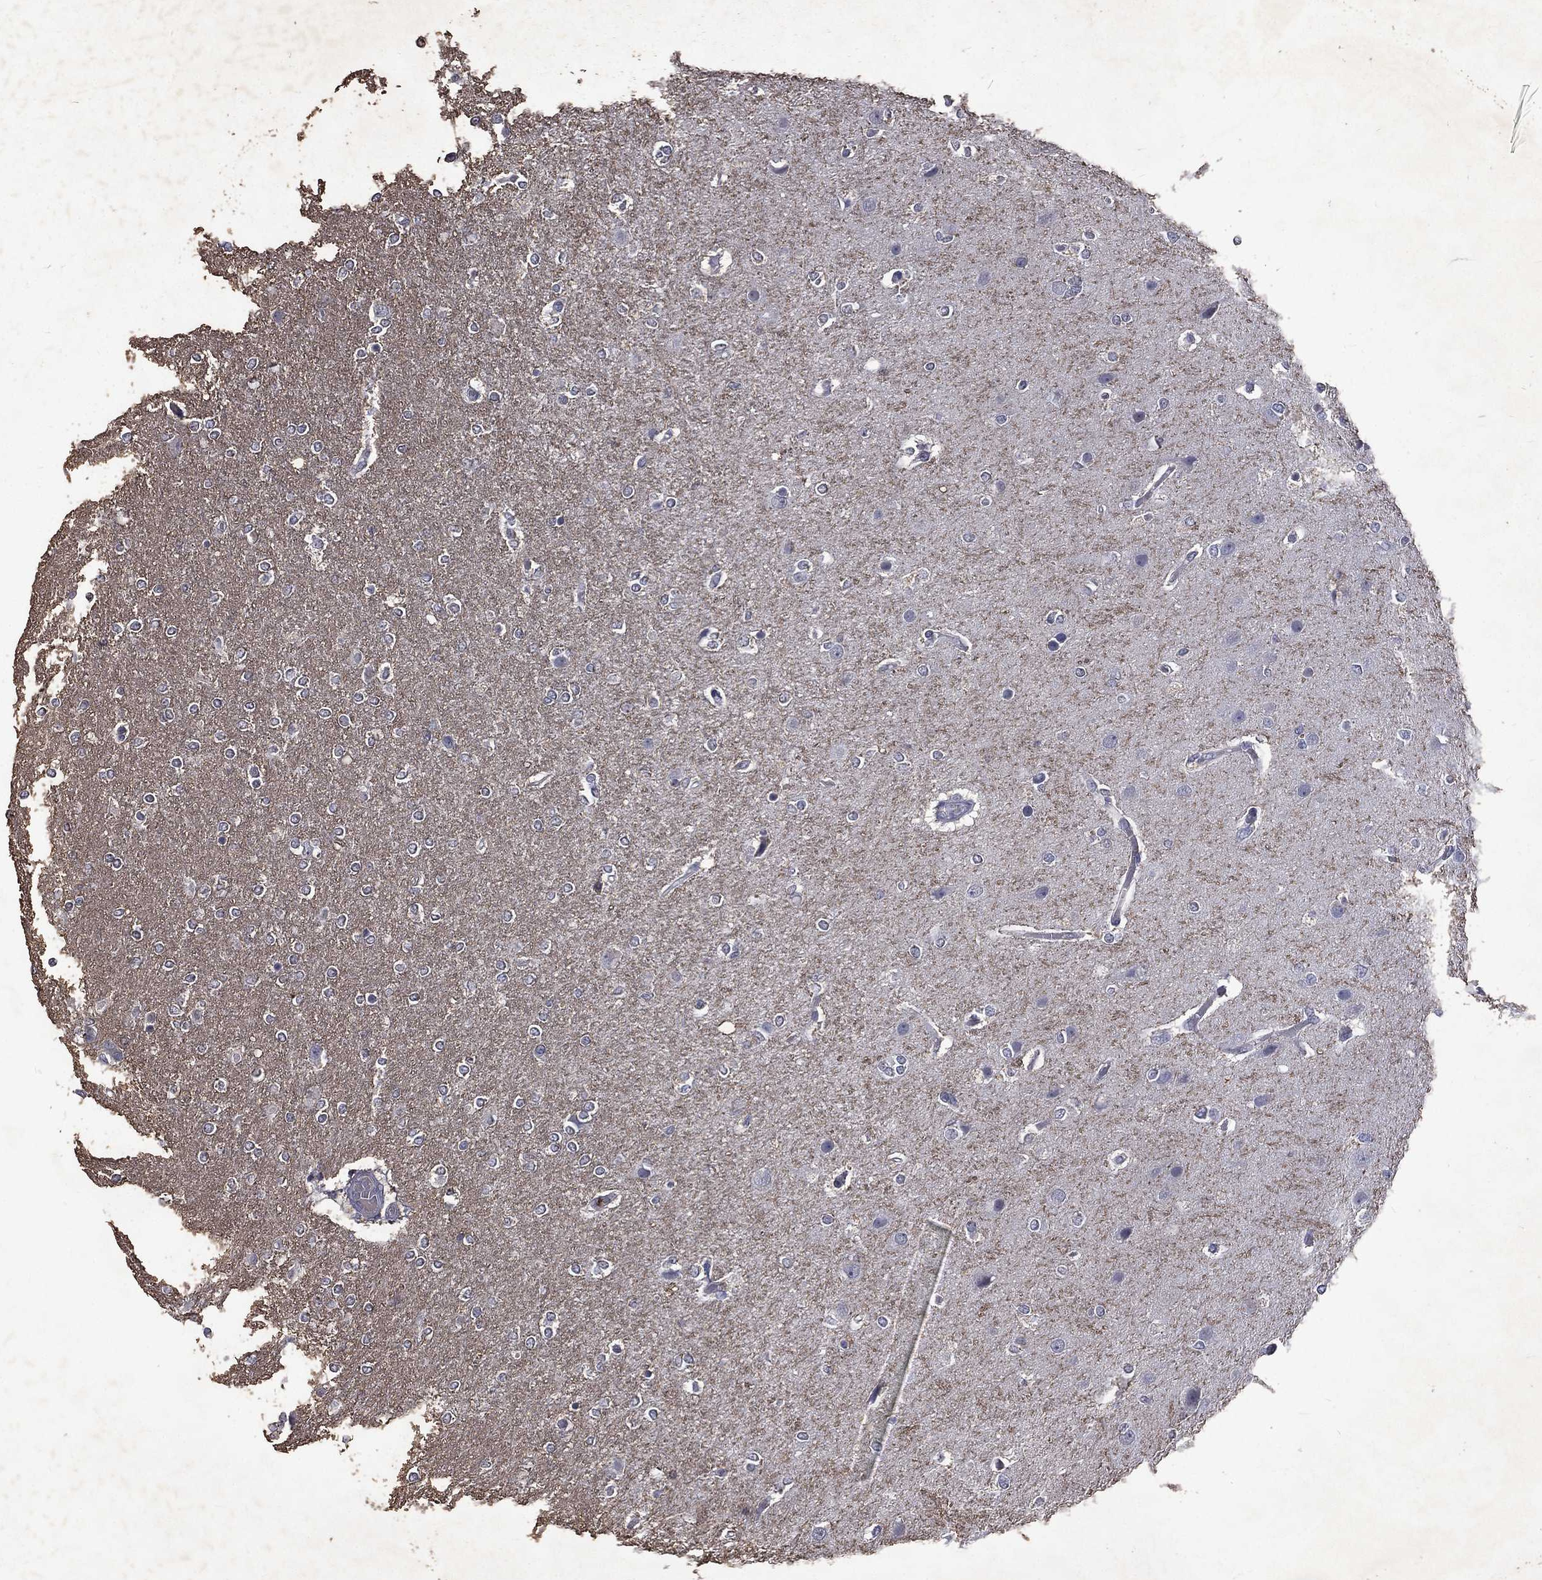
{"staining": {"intensity": "negative", "quantity": "none", "location": "none"}, "tissue": "glioma", "cell_type": "Tumor cells", "image_type": "cancer", "snomed": [{"axis": "morphology", "description": "Glioma, malignant, High grade"}, {"axis": "topography", "description": "Brain"}], "caption": "The immunohistochemistry (IHC) photomicrograph has no significant expression in tumor cells of malignant glioma (high-grade) tissue.", "gene": "SLC34A2", "patient": {"sex": "female", "age": 61}}